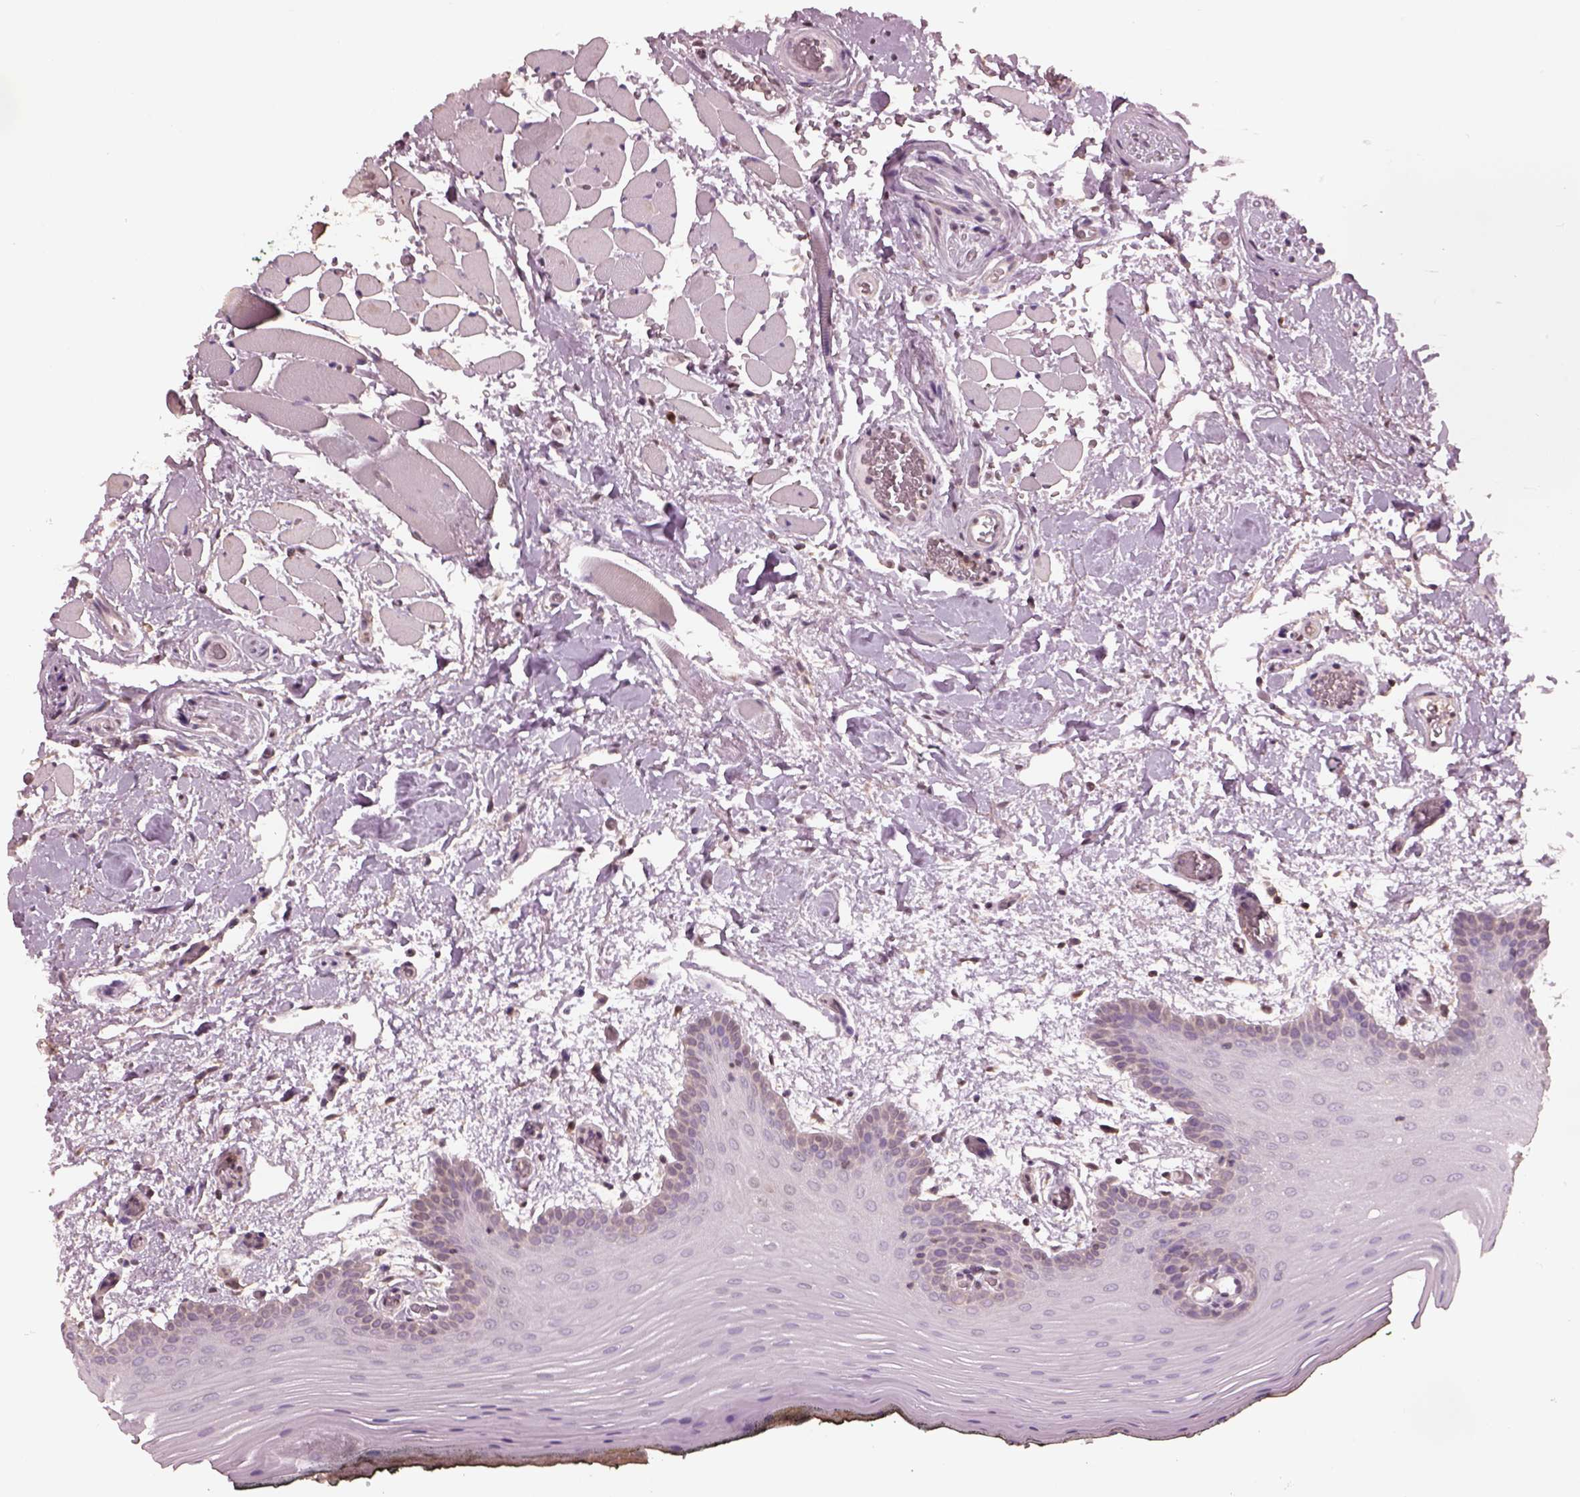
{"staining": {"intensity": "negative", "quantity": "none", "location": "none"}, "tissue": "oral mucosa", "cell_type": "Squamous epithelial cells", "image_type": "normal", "snomed": [{"axis": "morphology", "description": "Normal tissue, NOS"}, {"axis": "topography", "description": "Oral tissue"}, {"axis": "topography", "description": "Head-Neck"}], "caption": "A high-resolution histopathology image shows immunohistochemistry (IHC) staining of unremarkable oral mucosa, which demonstrates no significant positivity in squamous epithelial cells. (Brightfield microscopy of DAB IHC at high magnification).", "gene": "SRI", "patient": {"sex": "male", "age": 65}}